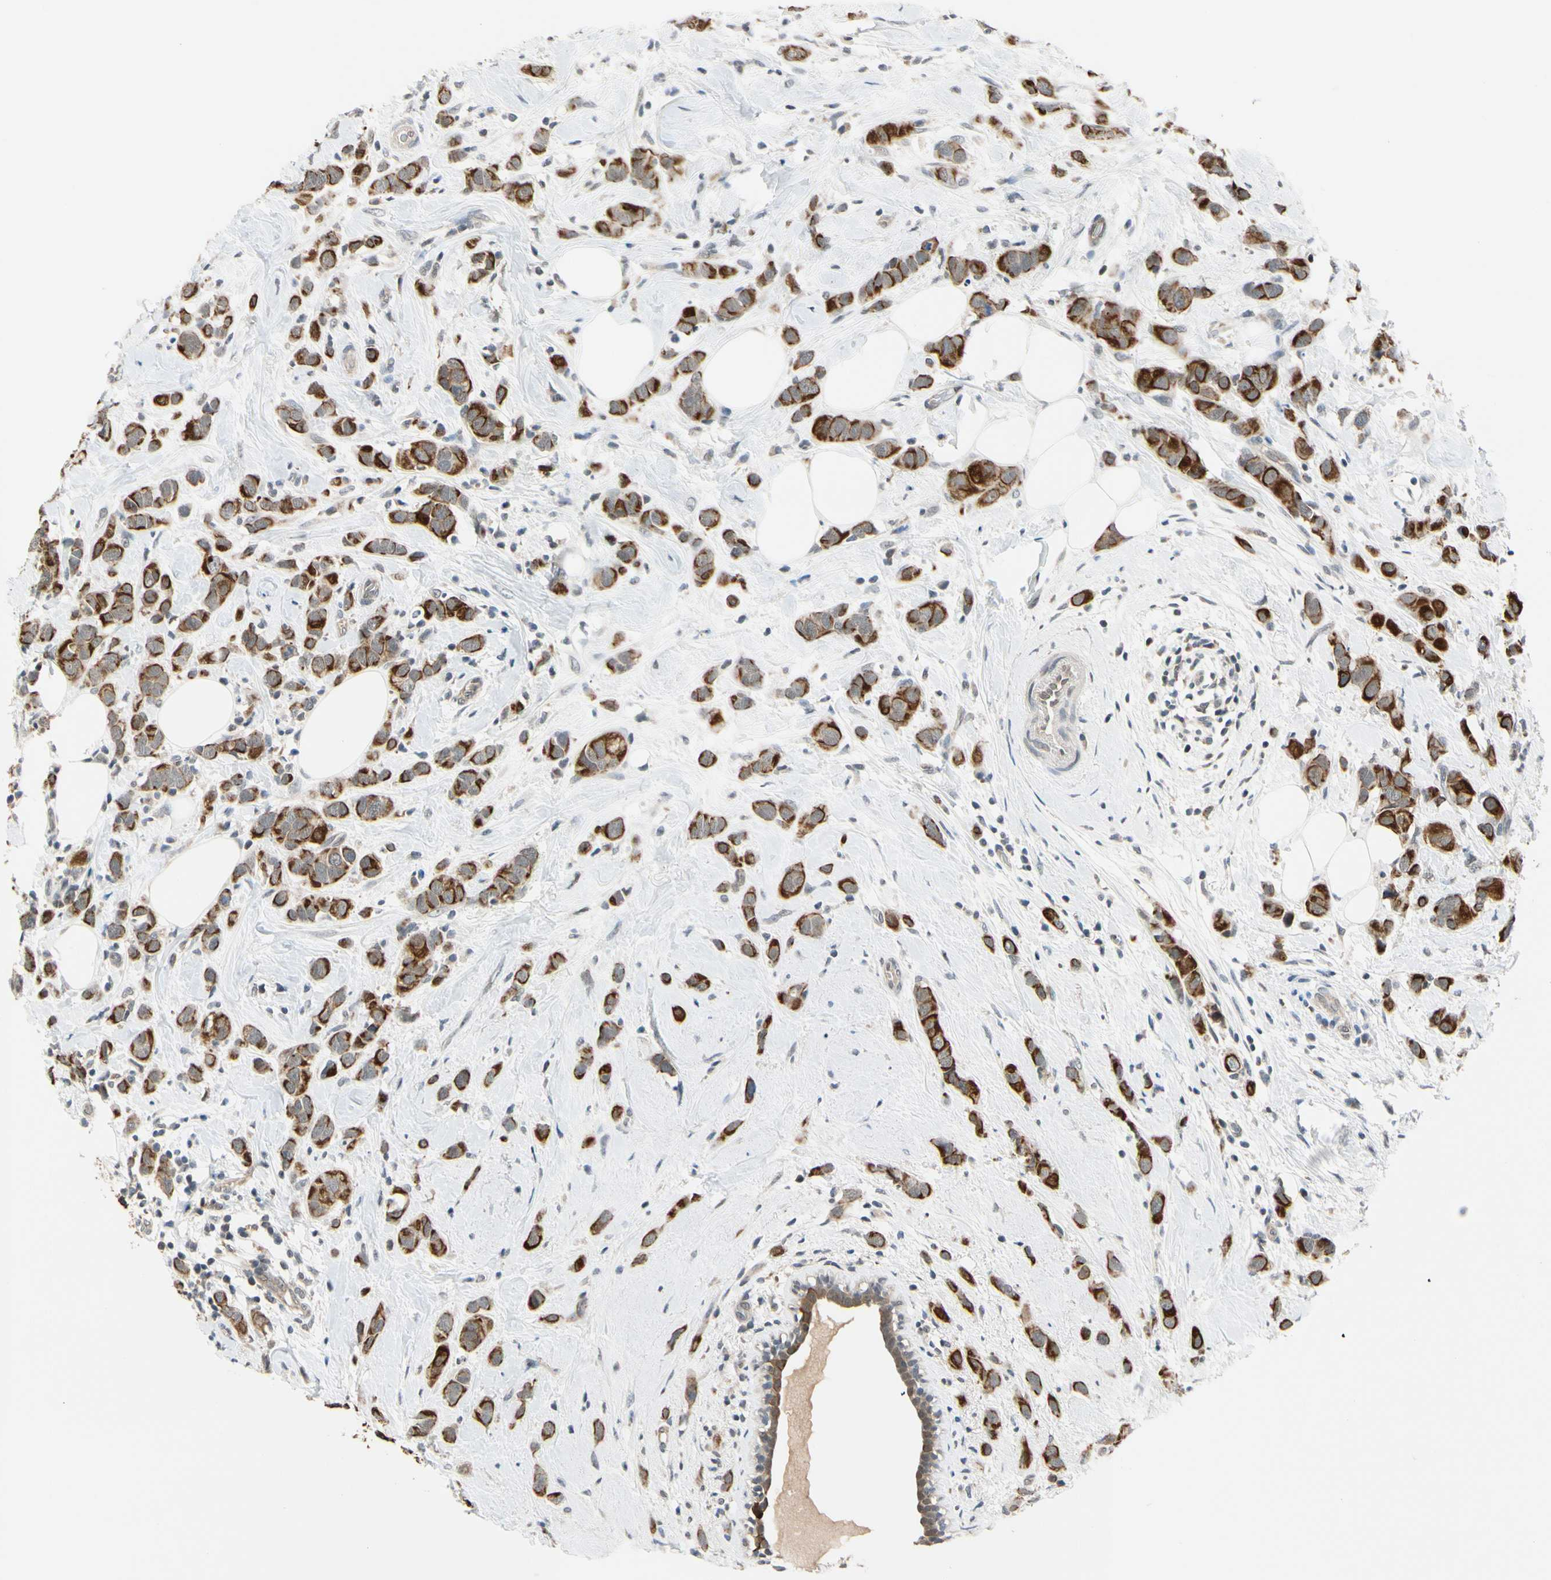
{"staining": {"intensity": "strong", "quantity": ">75%", "location": "cytoplasmic/membranous"}, "tissue": "breast cancer", "cell_type": "Tumor cells", "image_type": "cancer", "snomed": [{"axis": "morphology", "description": "Normal tissue, NOS"}, {"axis": "morphology", "description": "Duct carcinoma"}, {"axis": "topography", "description": "Breast"}], "caption": "A brown stain labels strong cytoplasmic/membranous expression of a protein in breast cancer tumor cells. The staining was performed using DAB (3,3'-diaminobenzidine), with brown indicating positive protein expression. Nuclei are stained blue with hematoxylin.", "gene": "TAF12", "patient": {"sex": "female", "age": 50}}